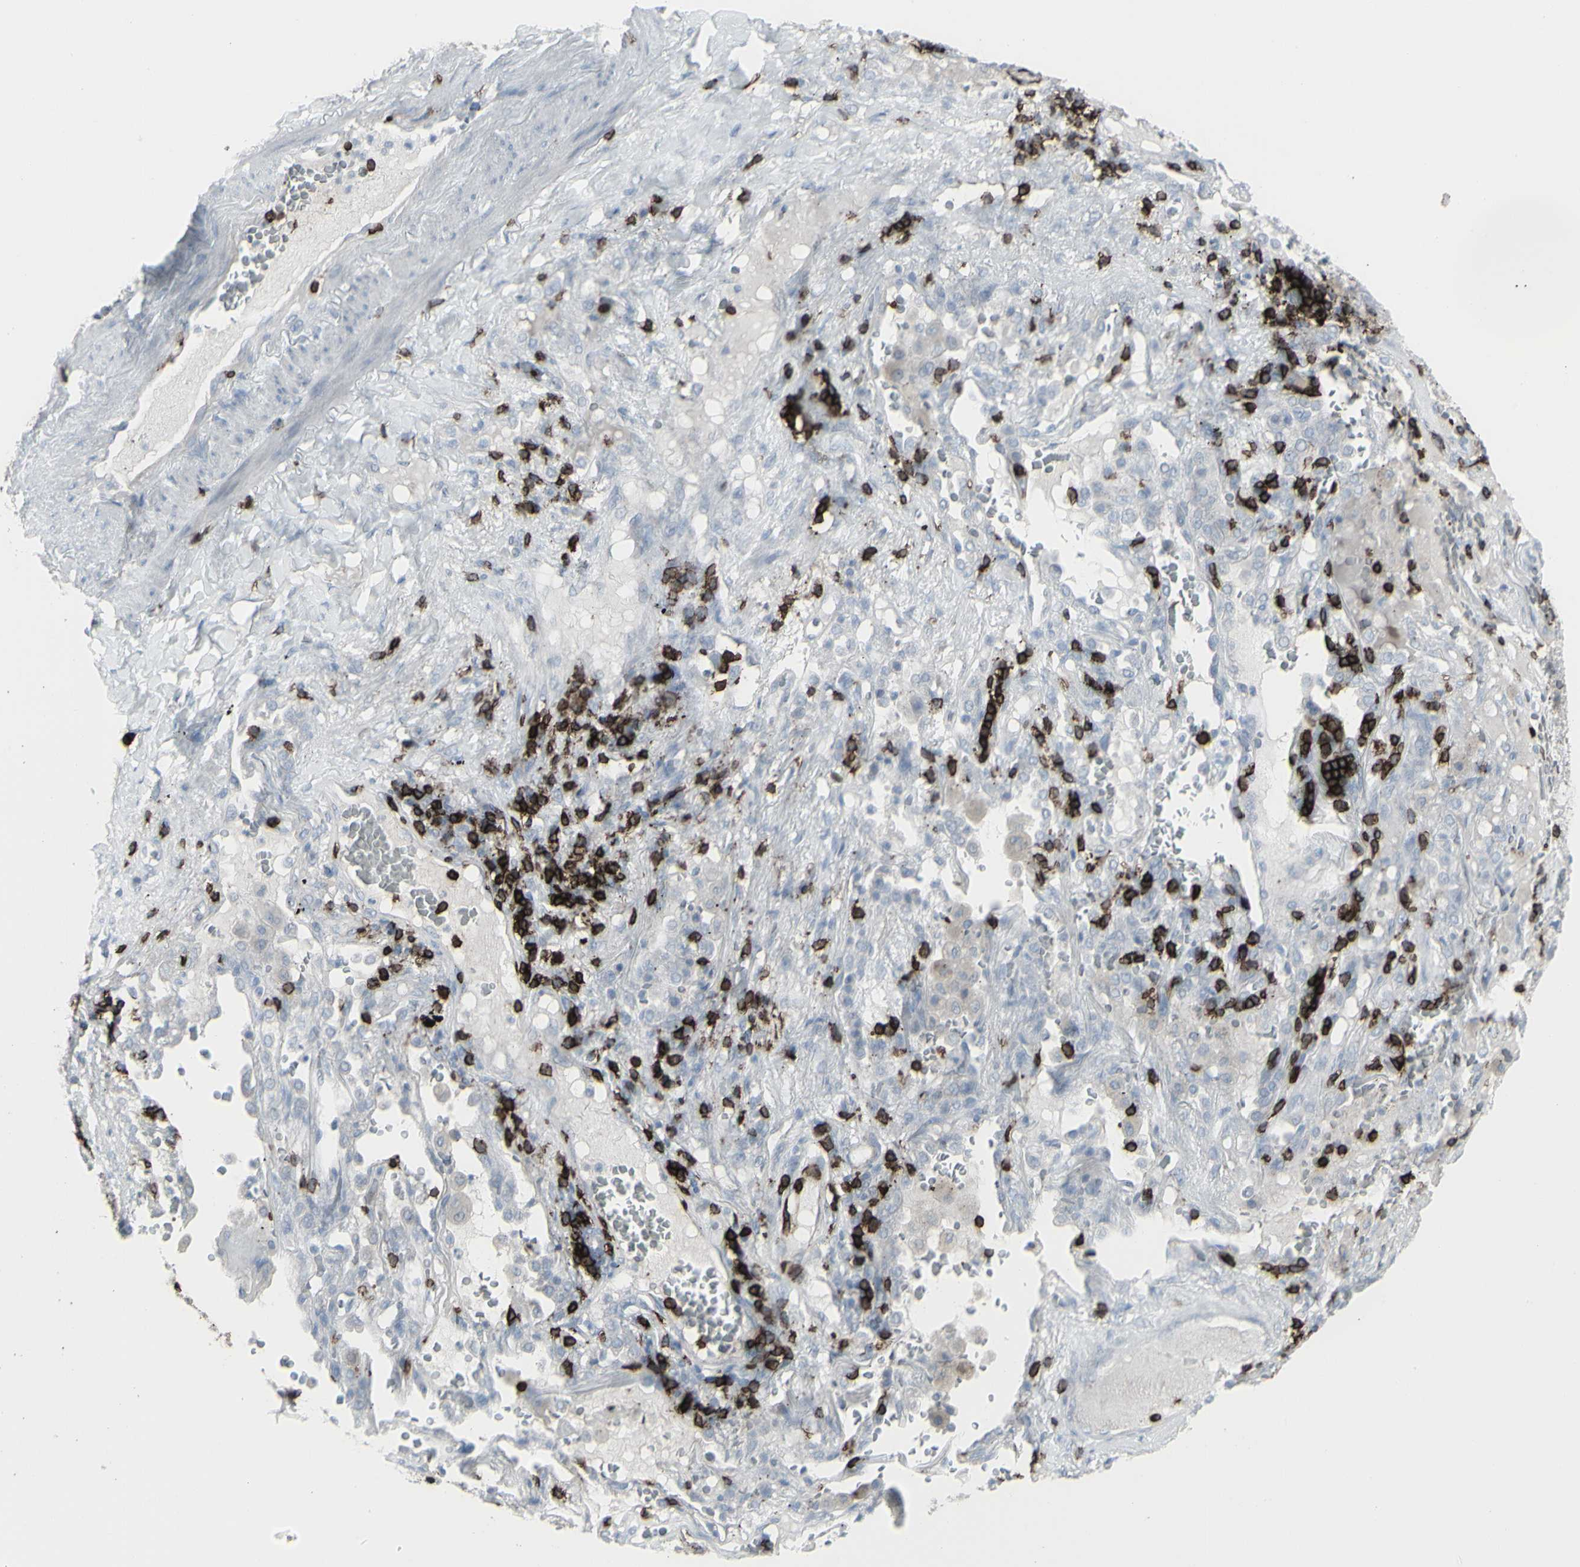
{"staining": {"intensity": "negative", "quantity": "none", "location": "none"}, "tissue": "lung cancer", "cell_type": "Tumor cells", "image_type": "cancer", "snomed": [{"axis": "morphology", "description": "Squamous cell carcinoma, NOS"}, {"axis": "topography", "description": "Lung"}], "caption": "This is an IHC photomicrograph of human lung cancer. There is no expression in tumor cells.", "gene": "CD247", "patient": {"sex": "male", "age": 57}}